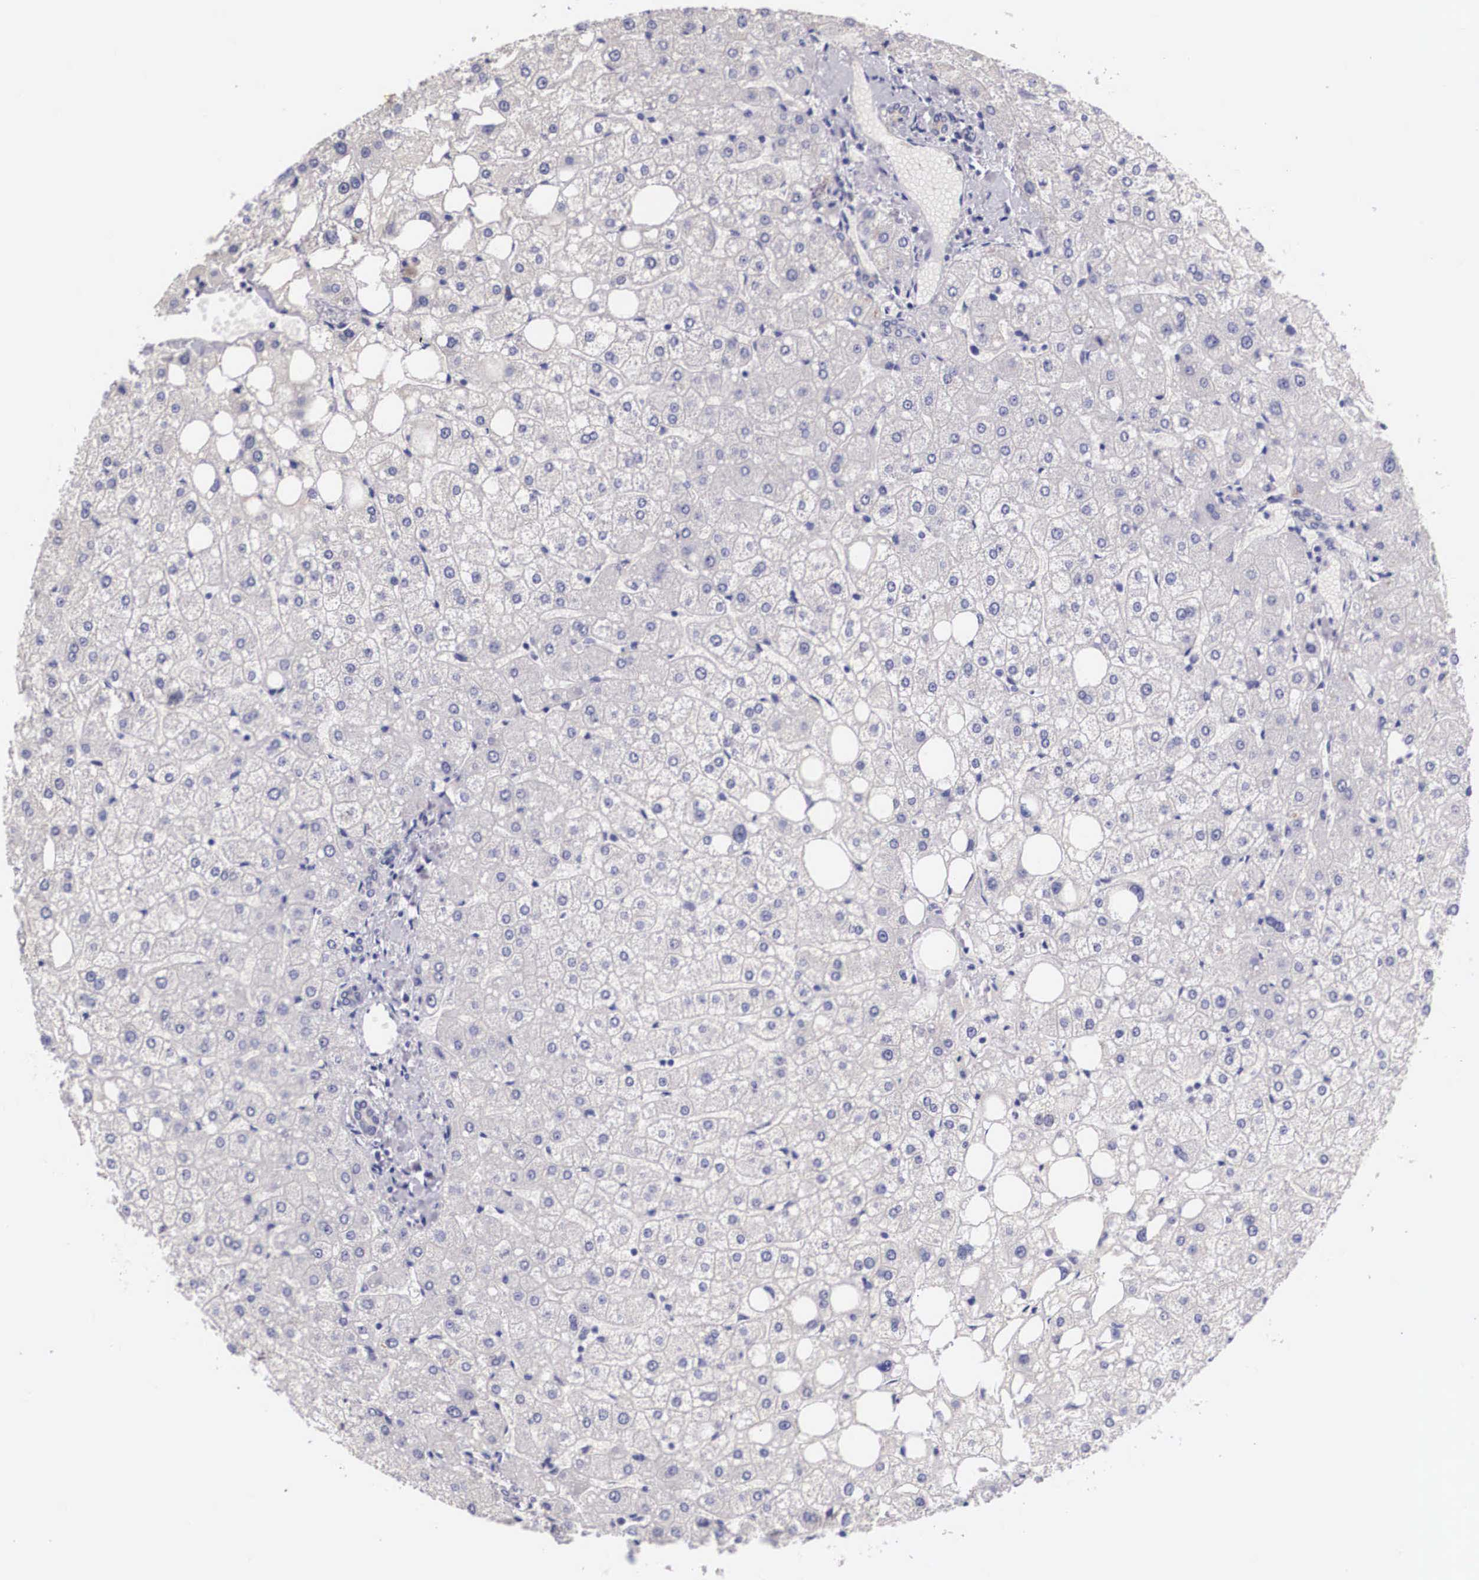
{"staining": {"intensity": "negative", "quantity": "none", "location": "none"}, "tissue": "liver", "cell_type": "Cholangiocytes", "image_type": "normal", "snomed": [{"axis": "morphology", "description": "Normal tissue, NOS"}, {"axis": "topography", "description": "Liver"}], "caption": "Immunohistochemical staining of benign human liver shows no significant expression in cholangiocytes. The staining was performed using DAB to visualize the protein expression in brown, while the nuclei were stained in blue with hematoxylin (Magnification: 20x).", "gene": "ENOX2", "patient": {"sex": "male", "age": 35}}